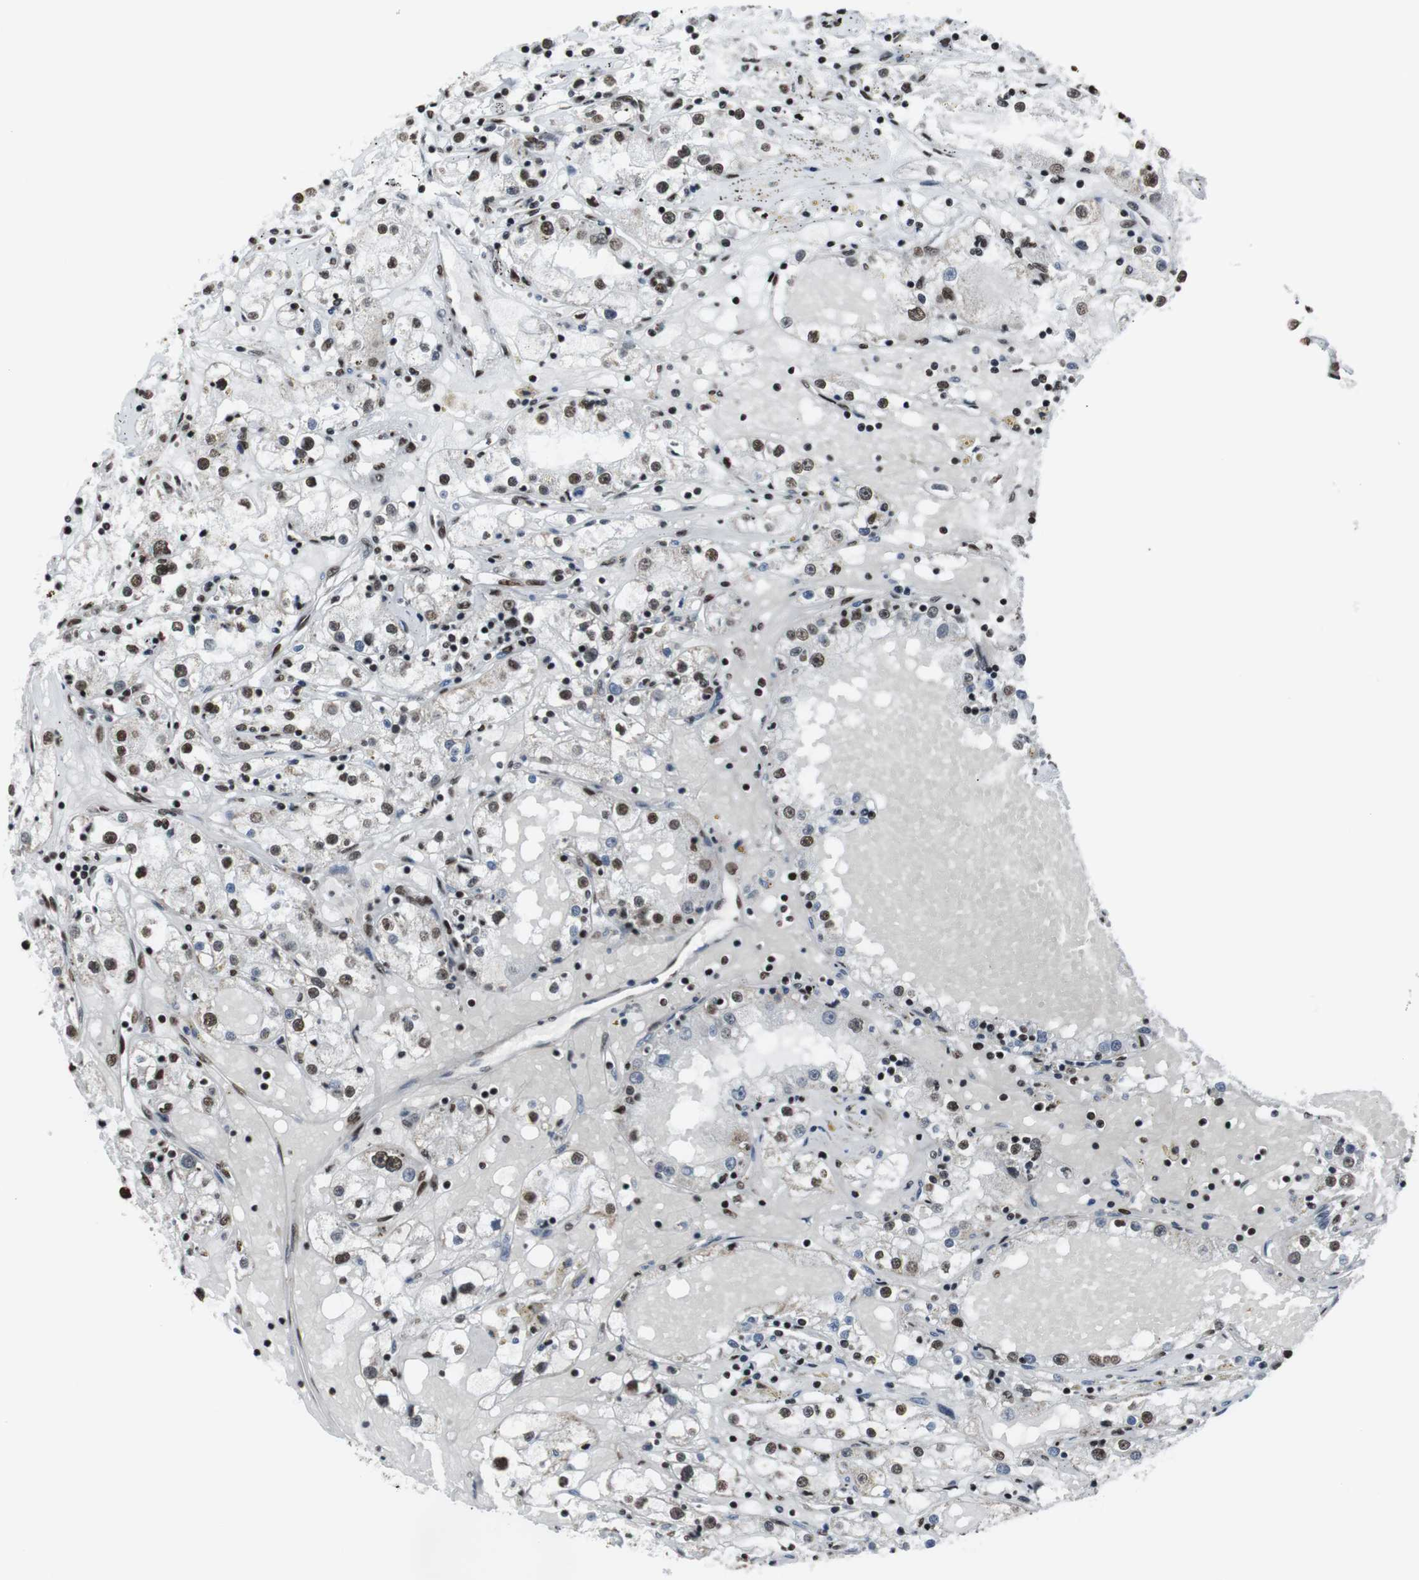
{"staining": {"intensity": "moderate", "quantity": "25%-75%", "location": "nuclear"}, "tissue": "renal cancer", "cell_type": "Tumor cells", "image_type": "cancer", "snomed": [{"axis": "morphology", "description": "Adenocarcinoma, NOS"}, {"axis": "topography", "description": "Kidney"}], "caption": "Moderate nuclear protein staining is appreciated in approximately 25%-75% of tumor cells in adenocarcinoma (renal).", "gene": "ROMO1", "patient": {"sex": "male", "age": 56}}